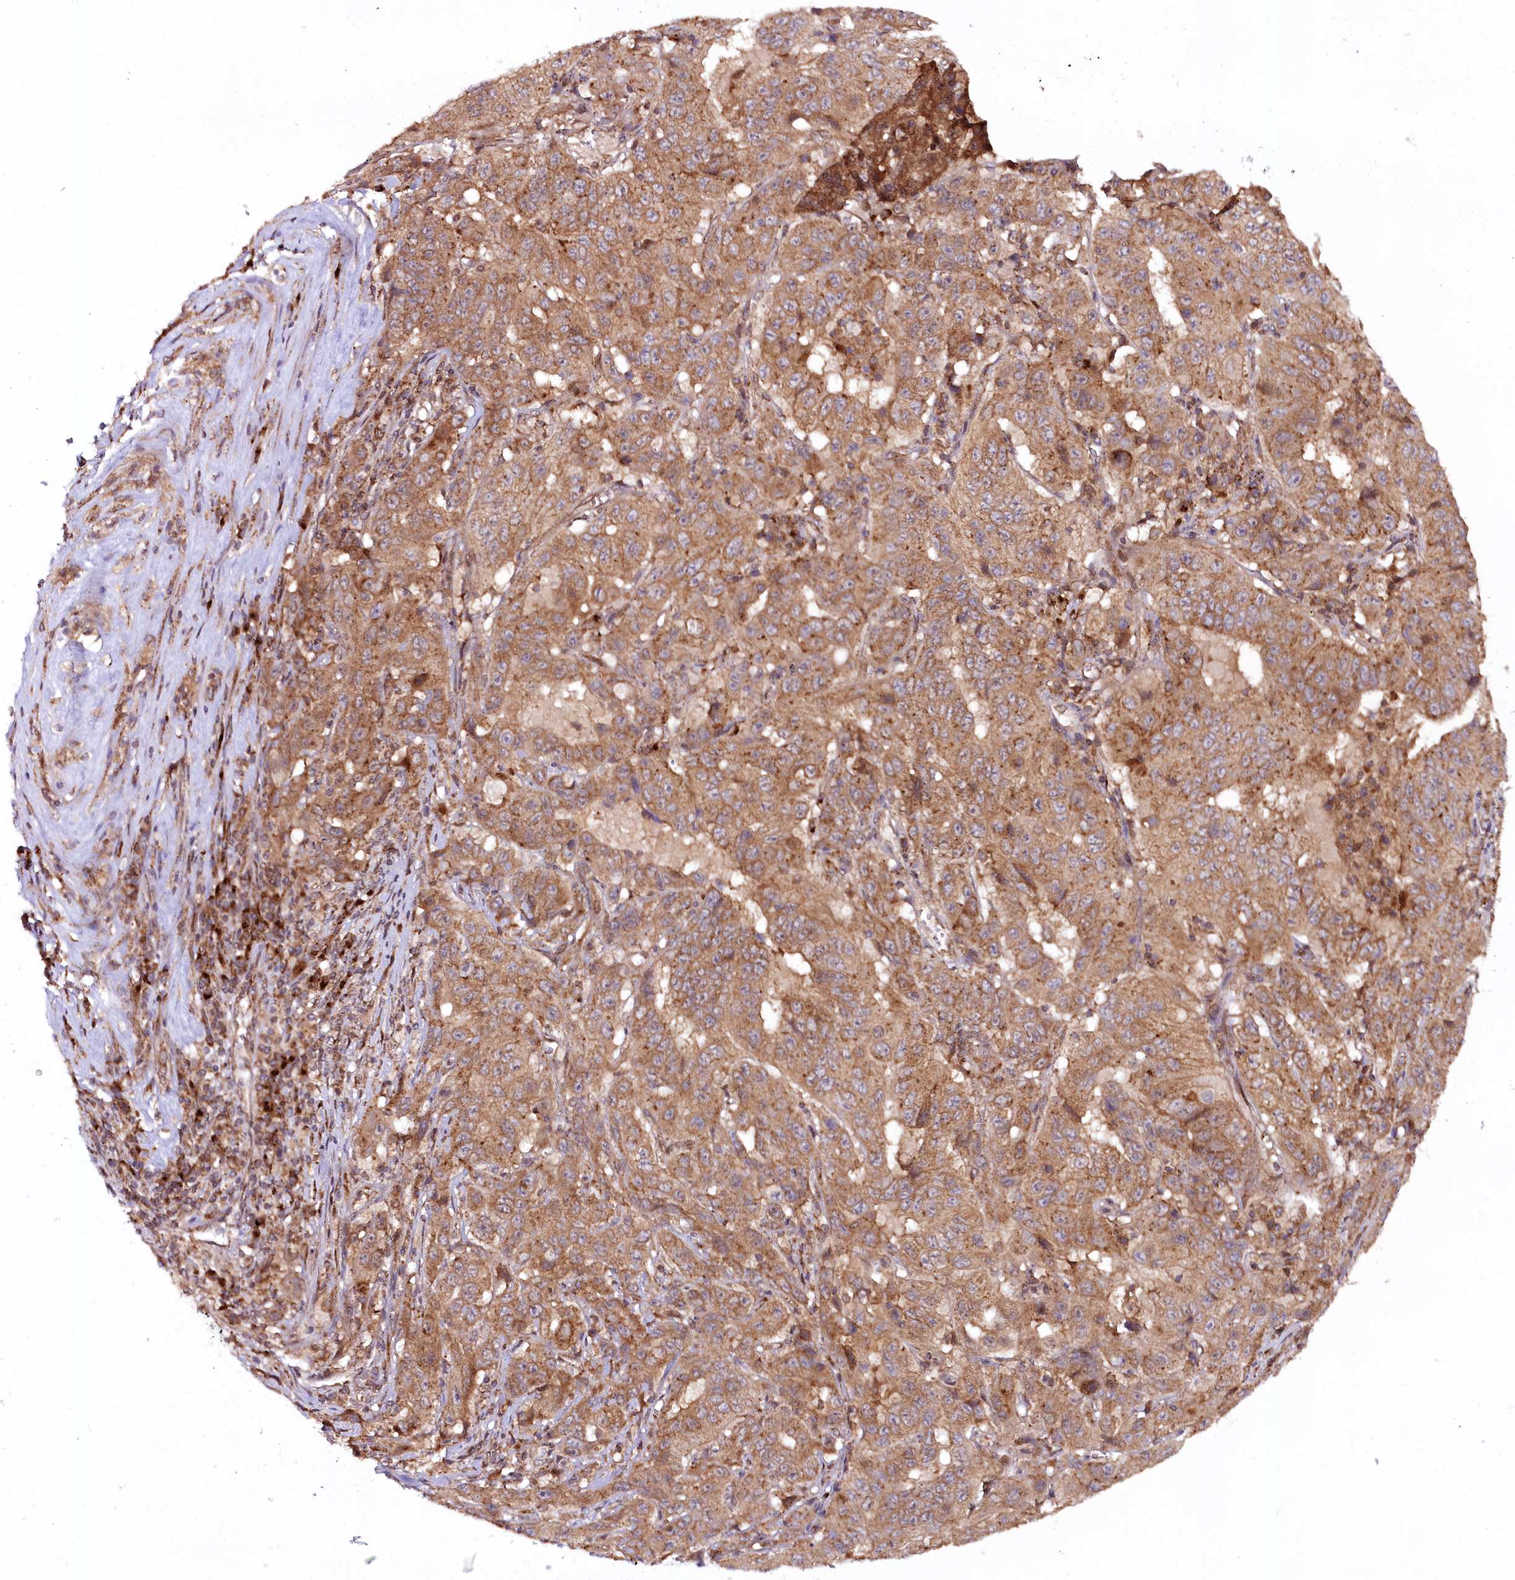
{"staining": {"intensity": "moderate", "quantity": ">75%", "location": "cytoplasmic/membranous"}, "tissue": "pancreatic cancer", "cell_type": "Tumor cells", "image_type": "cancer", "snomed": [{"axis": "morphology", "description": "Adenocarcinoma, NOS"}, {"axis": "topography", "description": "Pancreas"}], "caption": "Protein analysis of adenocarcinoma (pancreatic) tissue demonstrates moderate cytoplasmic/membranous positivity in approximately >75% of tumor cells.", "gene": "COPG1", "patient": {"sex": "male", "age": 63}}